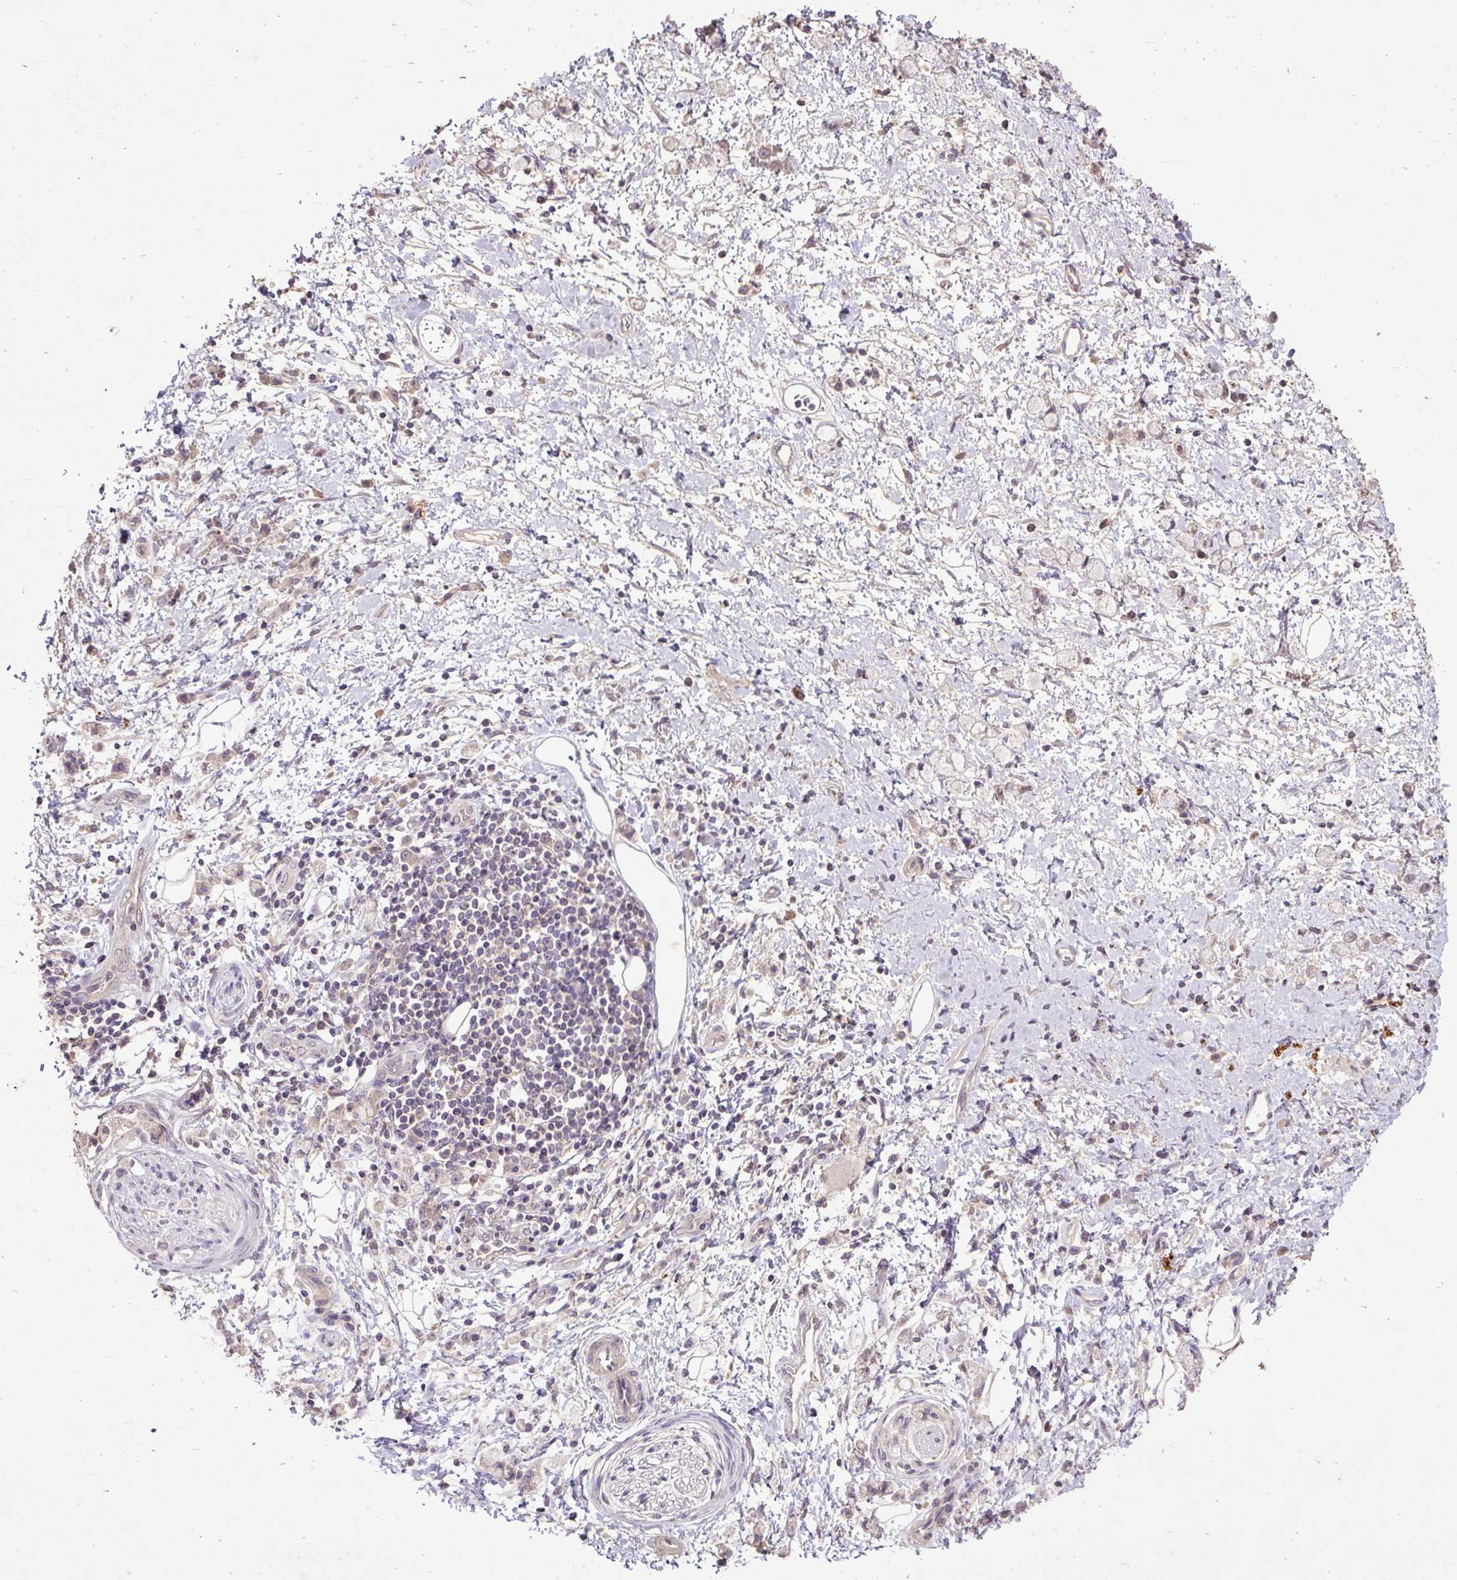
{"staining": {"intensity": "weak", "quantity": "<25%", "location": "cytoplasmic/membranous"}, "tissue": "stomach cancer", "cell_type": "Tumor cells", "image_type": "cancer", "snomed": [{"axis": "morphology", "description": "Adenocarcinoma, NOS"}, {"axis": "topography", "description": "Stomach"}], "caption": "There is no significant positivity in tumor cells of stomach cancer (adenocarcinoma).", "gene": "LRTM2", "patient": {"sex": "female", "age": 60}}